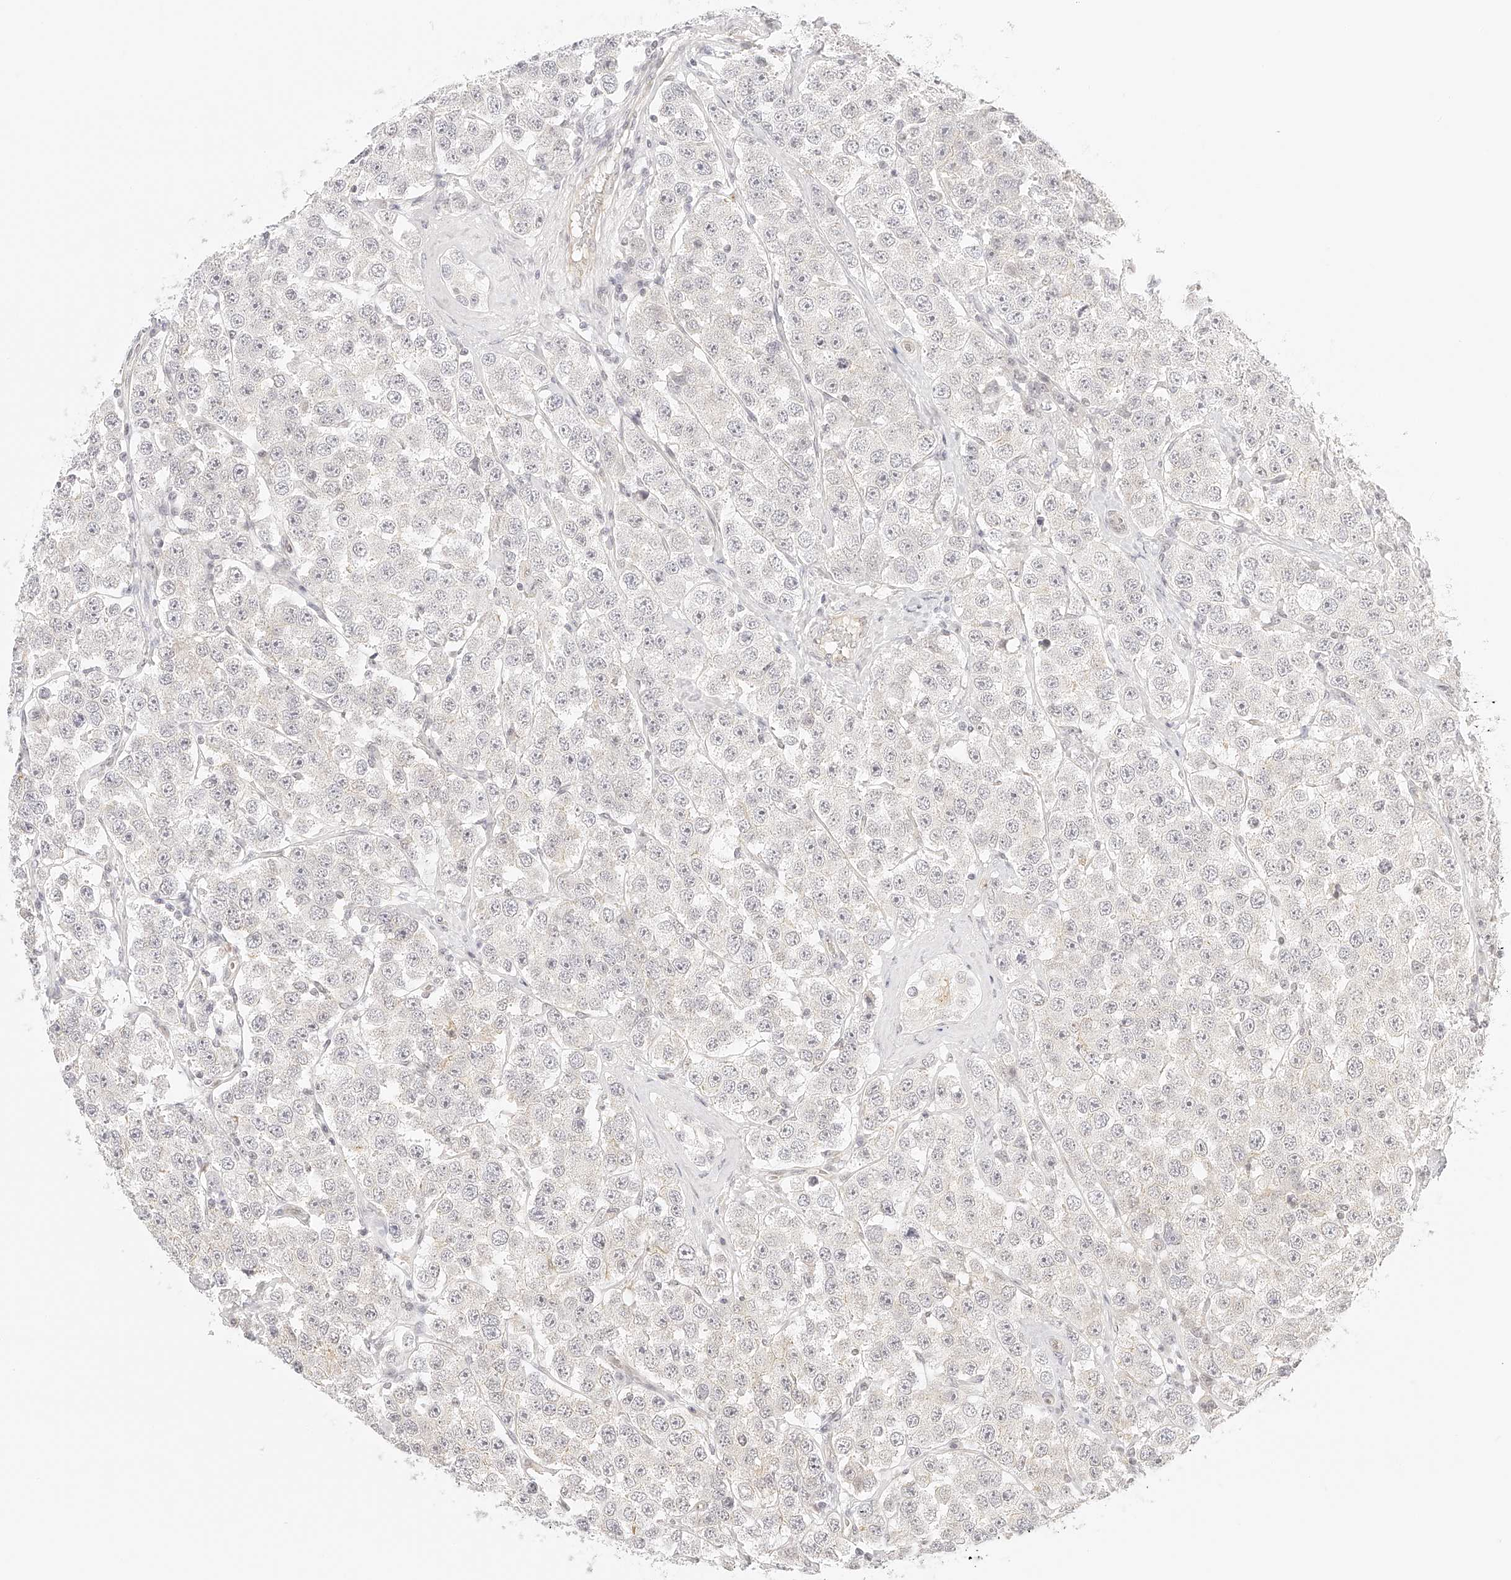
{"staining": {"intensity": "negative", "quantity": "none", "location": "none"}, "tissue": "testis cancer", "cell_type": "Tumor cells", "image_type": "cancer", "snomed": [{"axis": "morphology", "description": "Seminoma, NOS"}, {"axis": "topography", "description": "Testis"}], "caption": "Tumor cells show no significant protein expression in testis seminoma.", "gene": "ZFP69", "patient": {"sex": "male", "age": 28}}